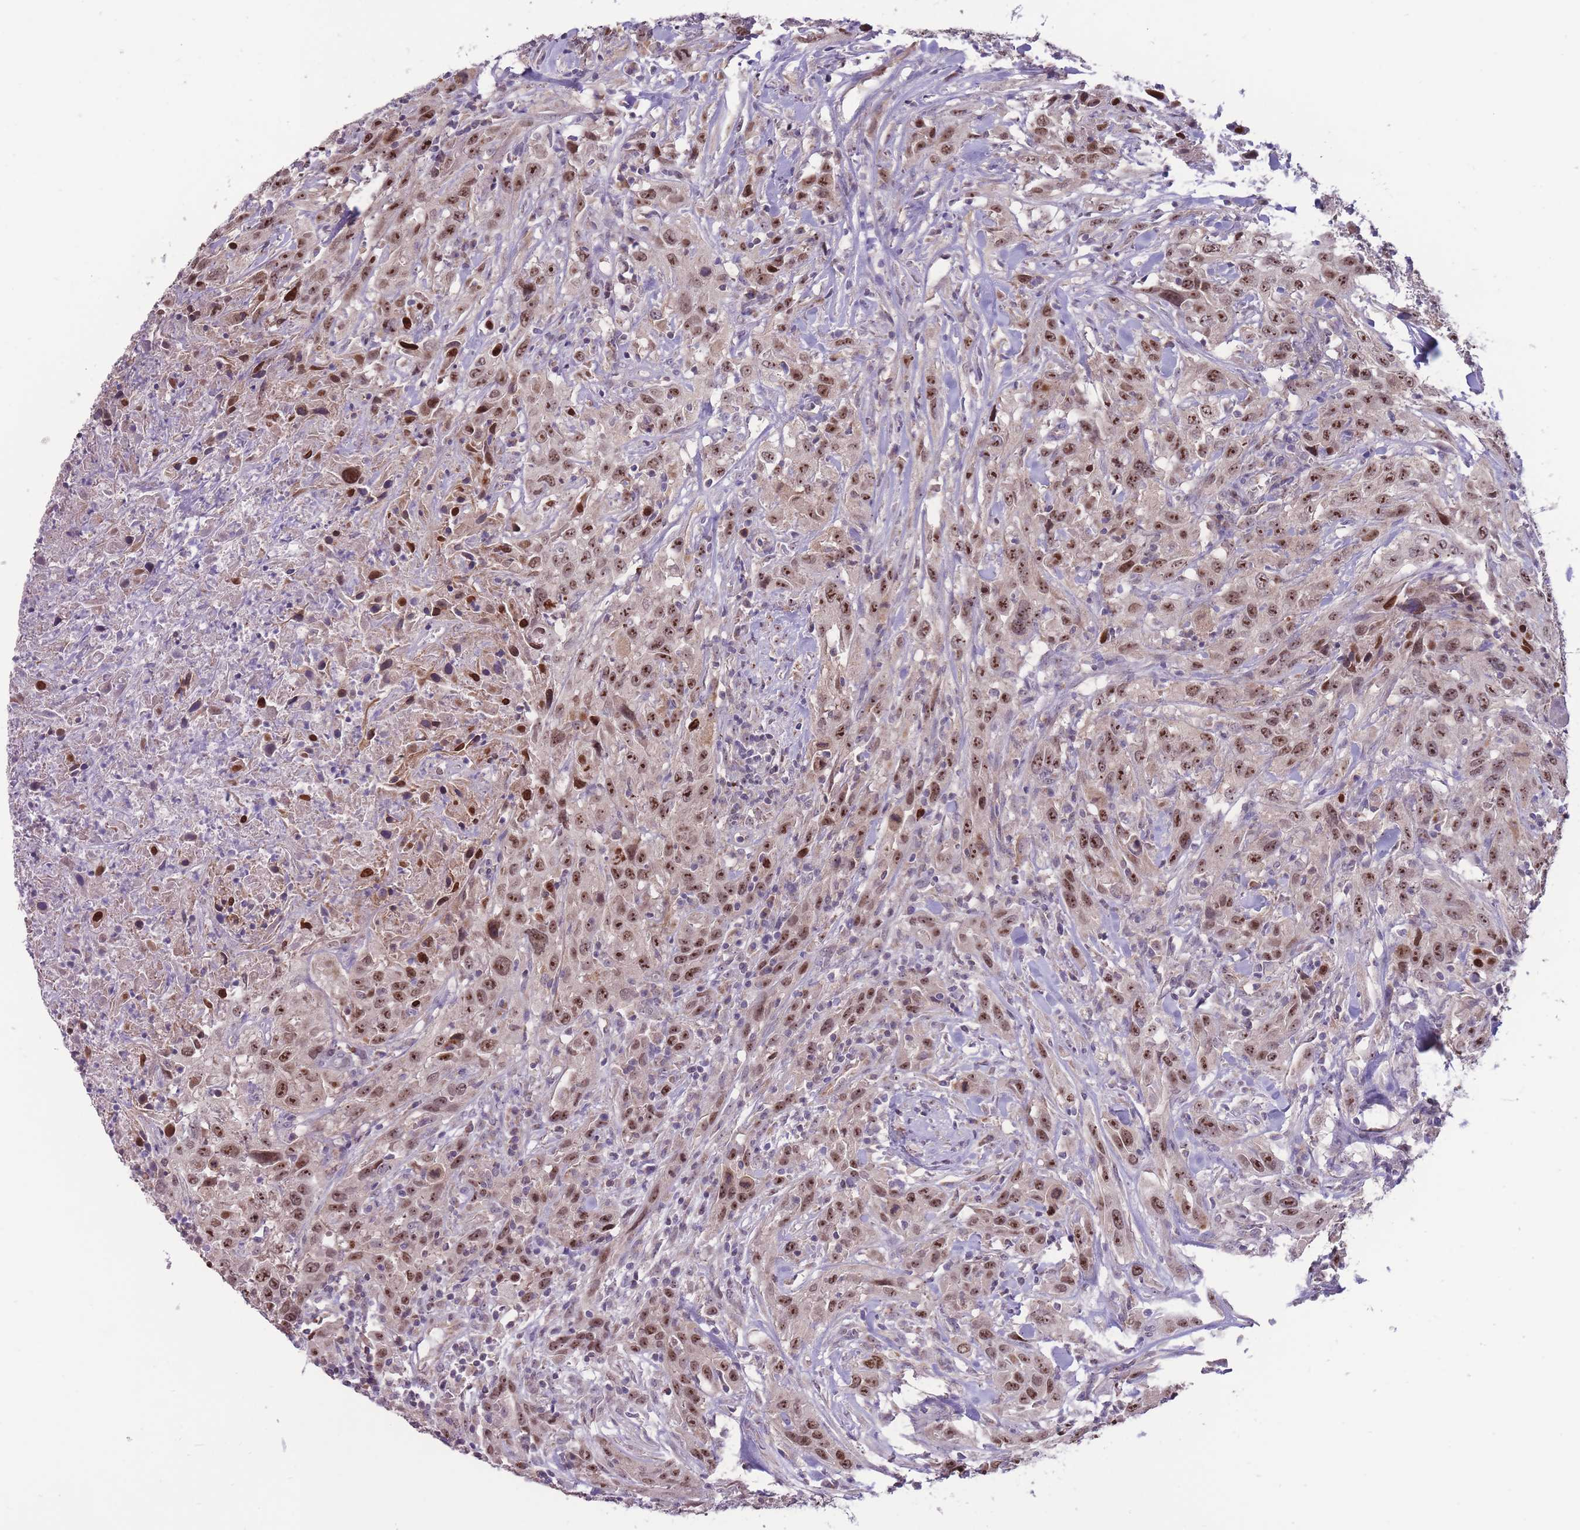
{"staining": {"intensity": "strong", "quantity": "25%-75%", "location": "cytoplasmic/membranous,nuclear"}, "tissue": "urothelial cancer", "cell_type": "Tumor cells", "image_type": "cancer", "snomed": [{"axis": "morphology", "description": "Urothelial carcinoma, High grade"}, {"axis": "topography", "description": "Urinary bladder"}], "caption": "A histopathology image of human urothelial cancer stained for a protein shows strong cytoplasmic/membranous and nuclear brown staining in tumor cells. (DAB (3,3'-diaminobenzidine) IHC, brown staining for protein, blue staining for nuclei).", "gene": "MCIDAS", "patient": {"sex": "male", "age": 61}}